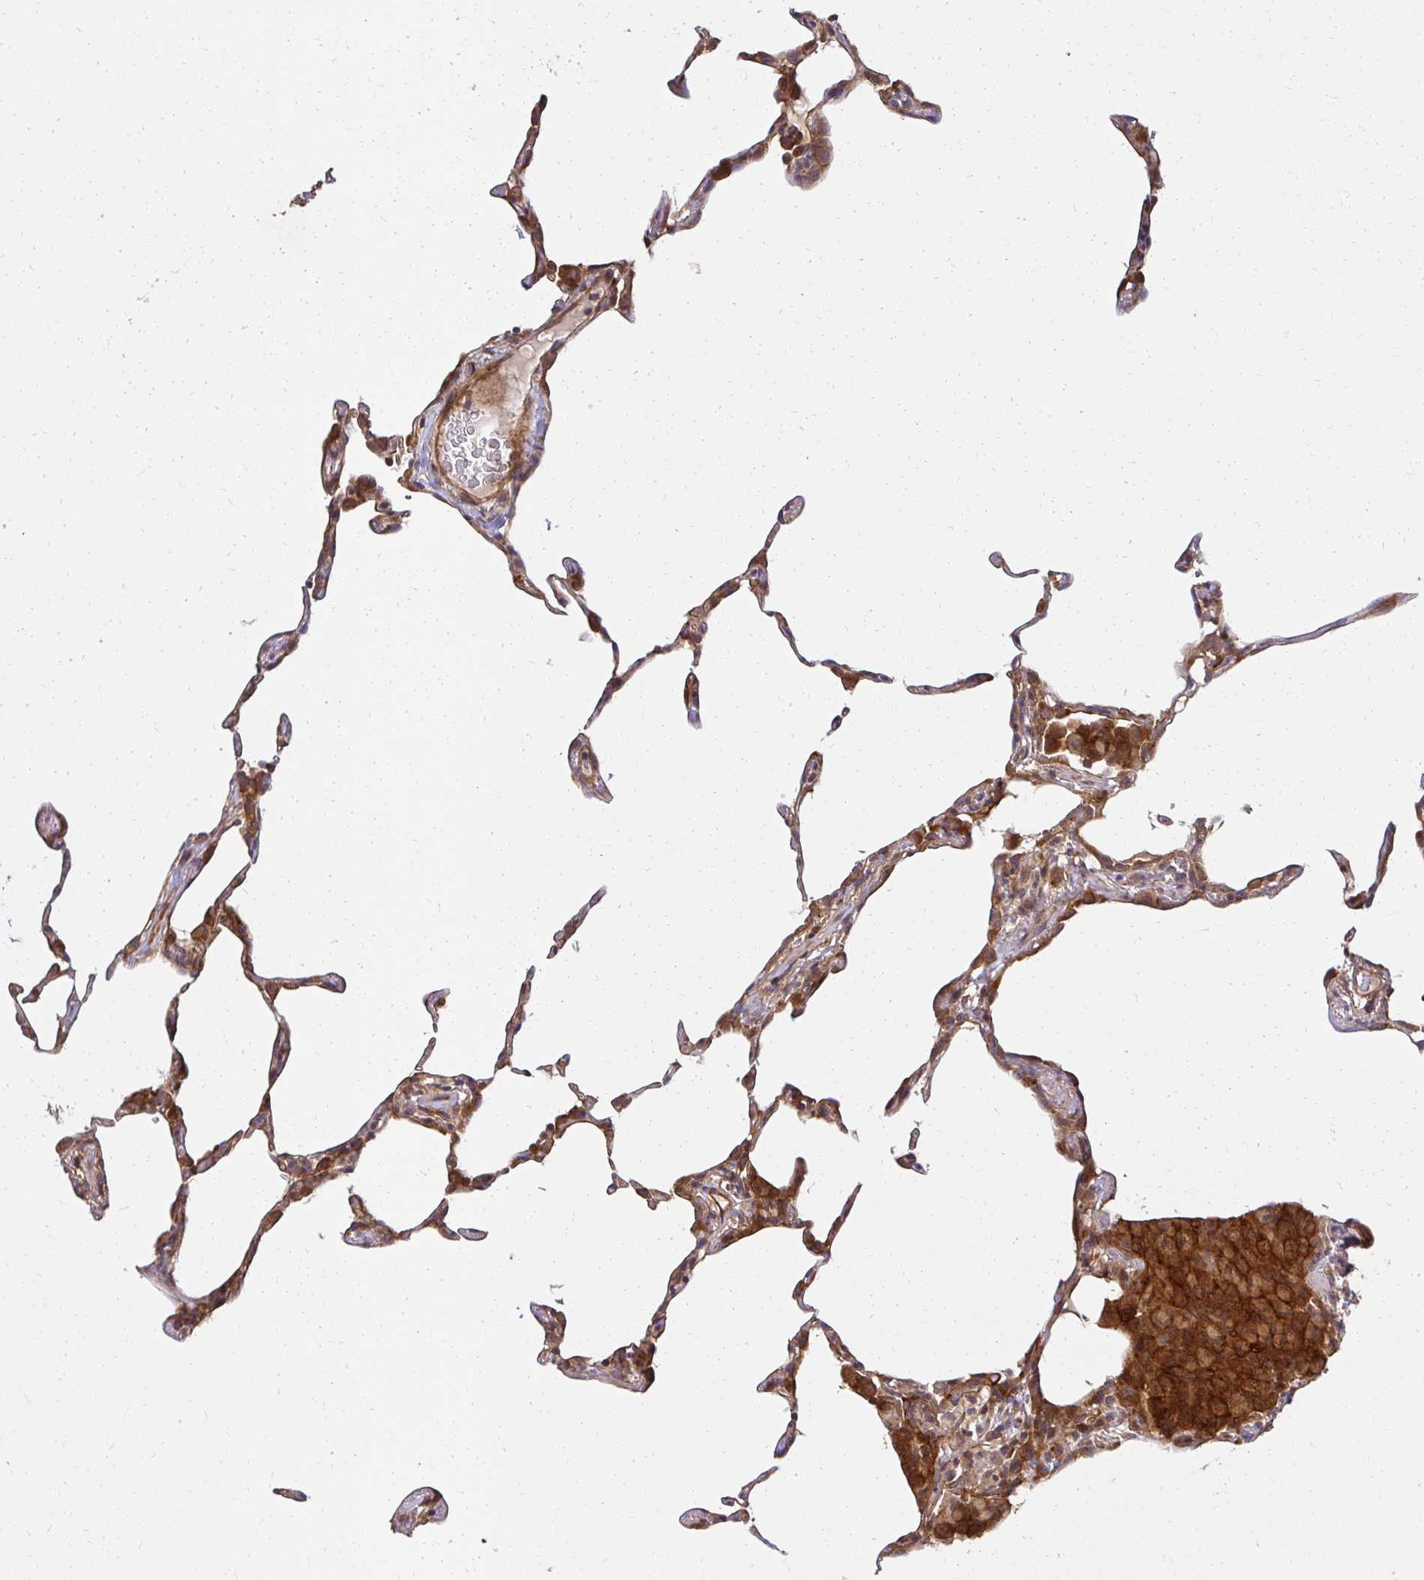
{"staining": {"intensity": "moderate", "quantity": "<25%", "location": "cytoplasmic/membranous"}, "tissue": "lung", "cell_type": "Alveolar cells", "image_type": "normal", "snomed": [{"axis": "morphology", "description": "Normal tissue, NOS"}, {"axis": "topography", "description": "Lung"}], "caption": "Benign lung was stained to show a protein in brown. There is low levels of moderate cytoplasmic/membranous staining in approximately <25% of alveolar cells.", "gene": "PSMA4", "patient": {"sex": "female", "age": 57}}